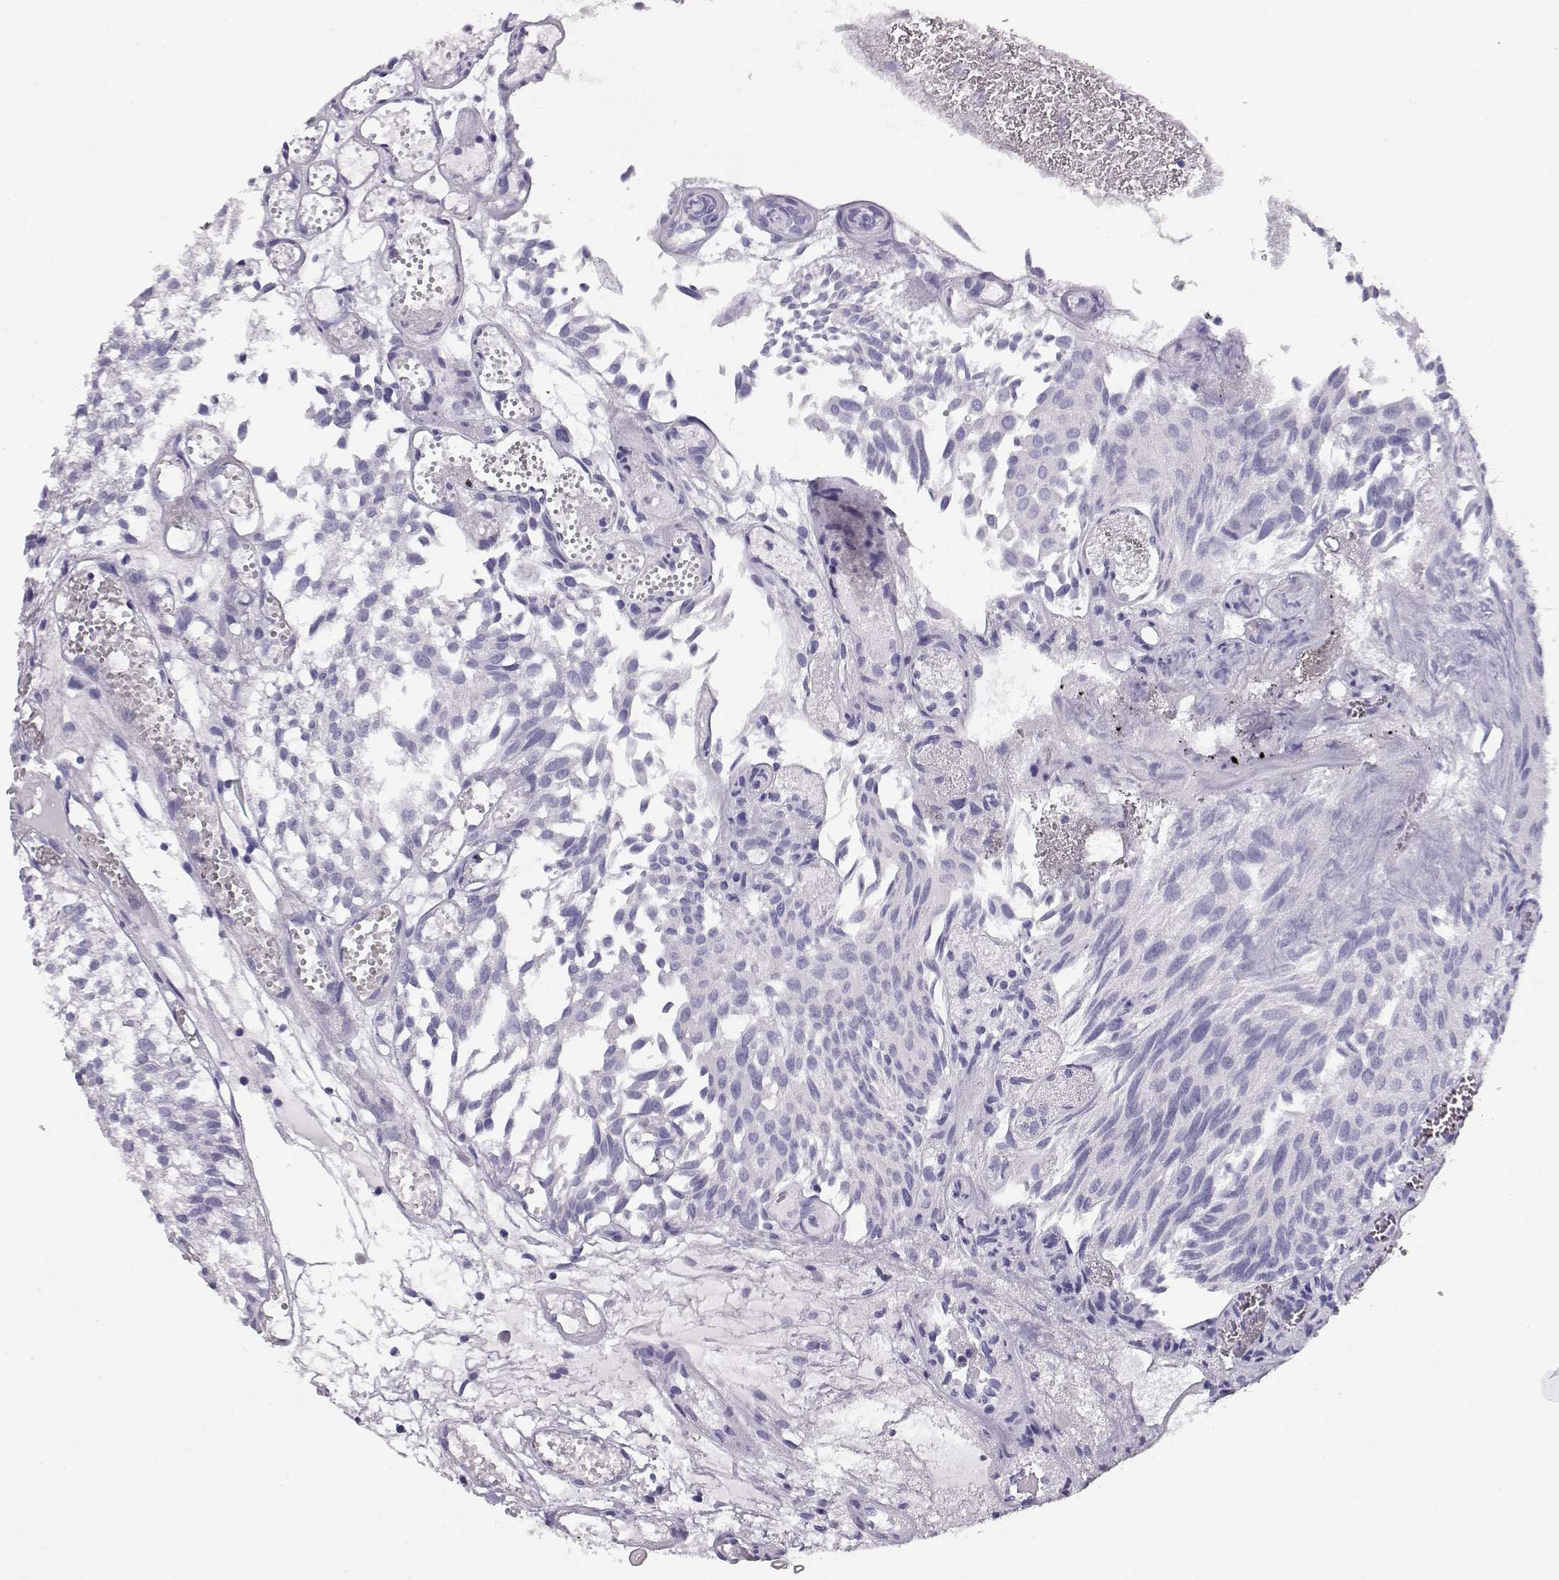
{"staining": {"intensity": "negative", "quantity": "none", "location": "none"}, "tissue": "urothelial cancer", "cell_type": "Tumor cells", "image_type": "cancer", "snomed": [{"axis": "morphology", "description": "Urothelial carcinoma, Low grade"}, {"axis": "topography", "description": "Urinary bladder"}], "caption": "Photomicrograph shows no significant protein staining in tumor cells of urothelial cancer.", "gene": "CRX", "patient": {"sex": "male", "age": 79}}